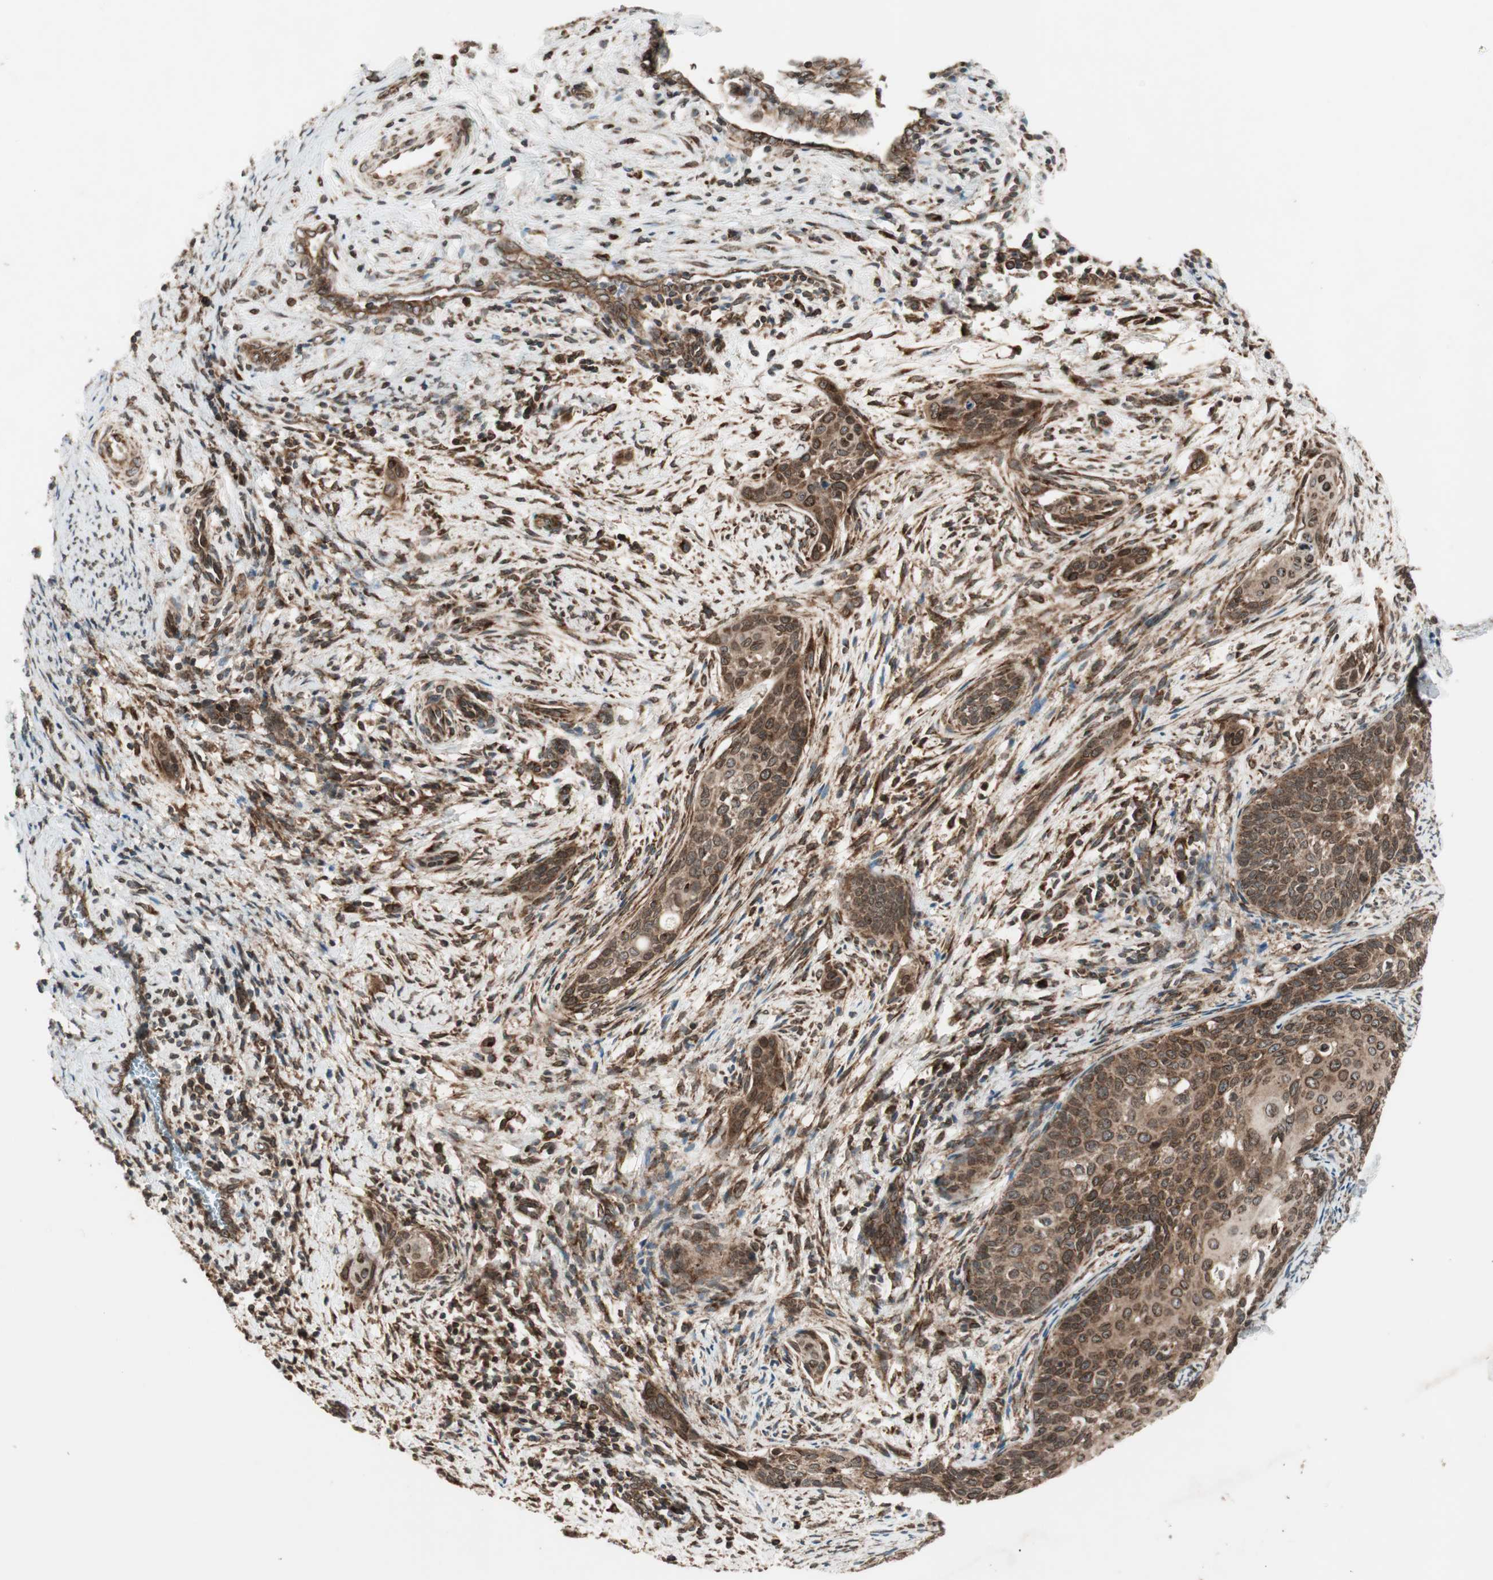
{"staining": {"intensity": "strong", "quantity": ">75%", "location": "cytoplasmic/membranous,nuclear"}, "tissue": "cervical cancer", "cell_type": "Tumor cells", "image_type": "cancer", "snomed": [{"axis": "morphology", "description": "Squamous cell carcinoma, NOS"}, {"axis": "topography", "description": "Cervix"}], "caption": "Immunohistochemistry (IHC) histopathology image of neoplastic tissue: cervical cancer stained using immunohistochemistry demonstrates high levels of strong protein expression localized specifically in the cytoplasmic/membranous and nuclear of tumor cells, appearing as a cytoplasmic/membranous and nuclear brown color.", "gene": "NUP62", "patient": {"sex": "female", "age": 33}}